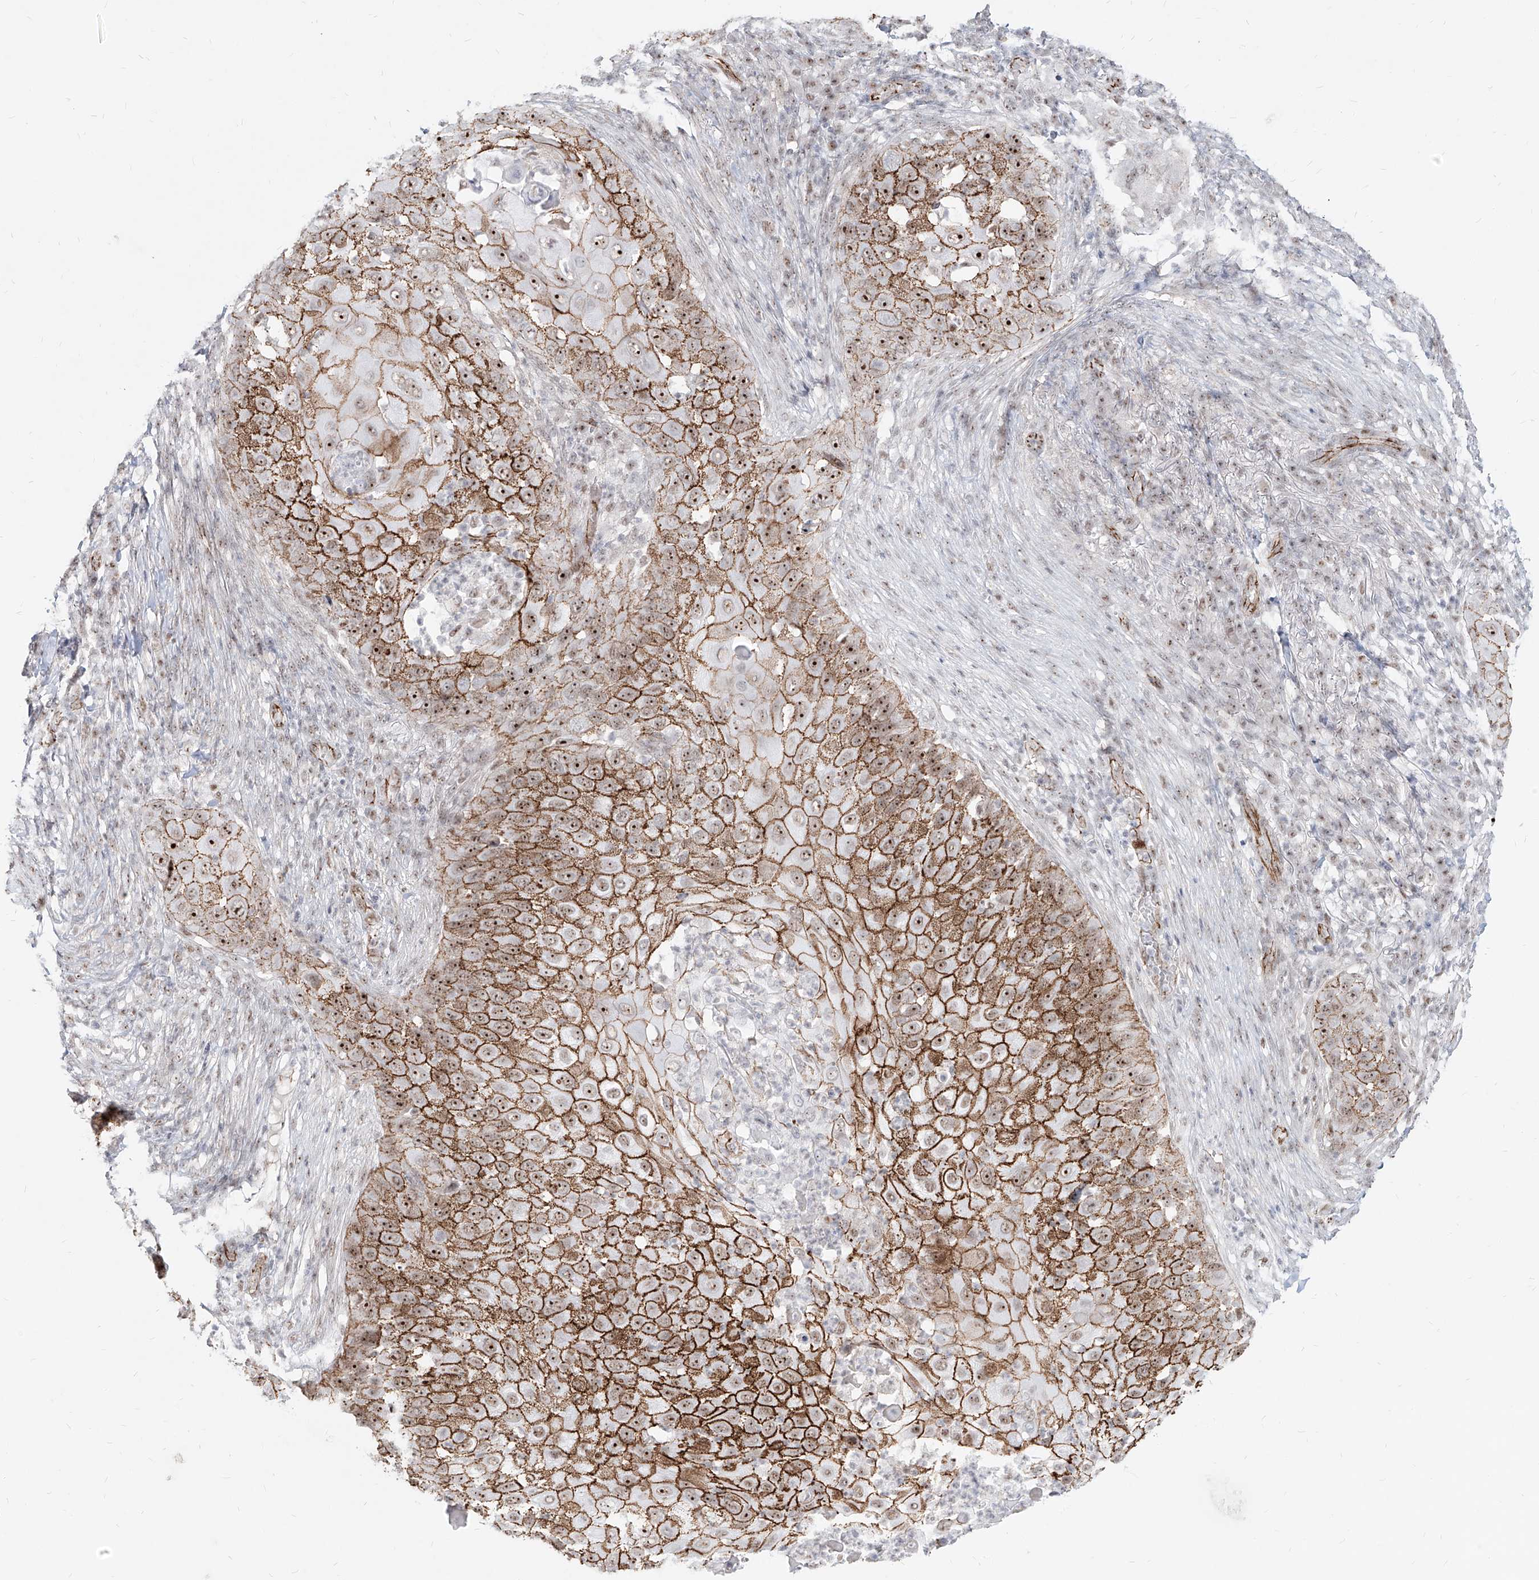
{"staining": {"intensity": "strong", "quantity": ">75%", "location": "cytoplasmic/membranous,nuclear"}, "tissue": "skin cancer", "cell_type": "Tumor cells", "image_type": "cancer", "snomed": [{"axis": "morphology", "description": "Squamous cell carcinoma, NOS"}, {"axis": "topography", "description": "Skin"}], "caption": "Immunohistochemical staining of human squamous cell carcinoma (skin) demonstrates strong cytoplasmic/membranous and nuclear protein staining in about >75% of tumor cells.", "gene": "ZNF710", "patient": {"sex": "female", "age": 44}}